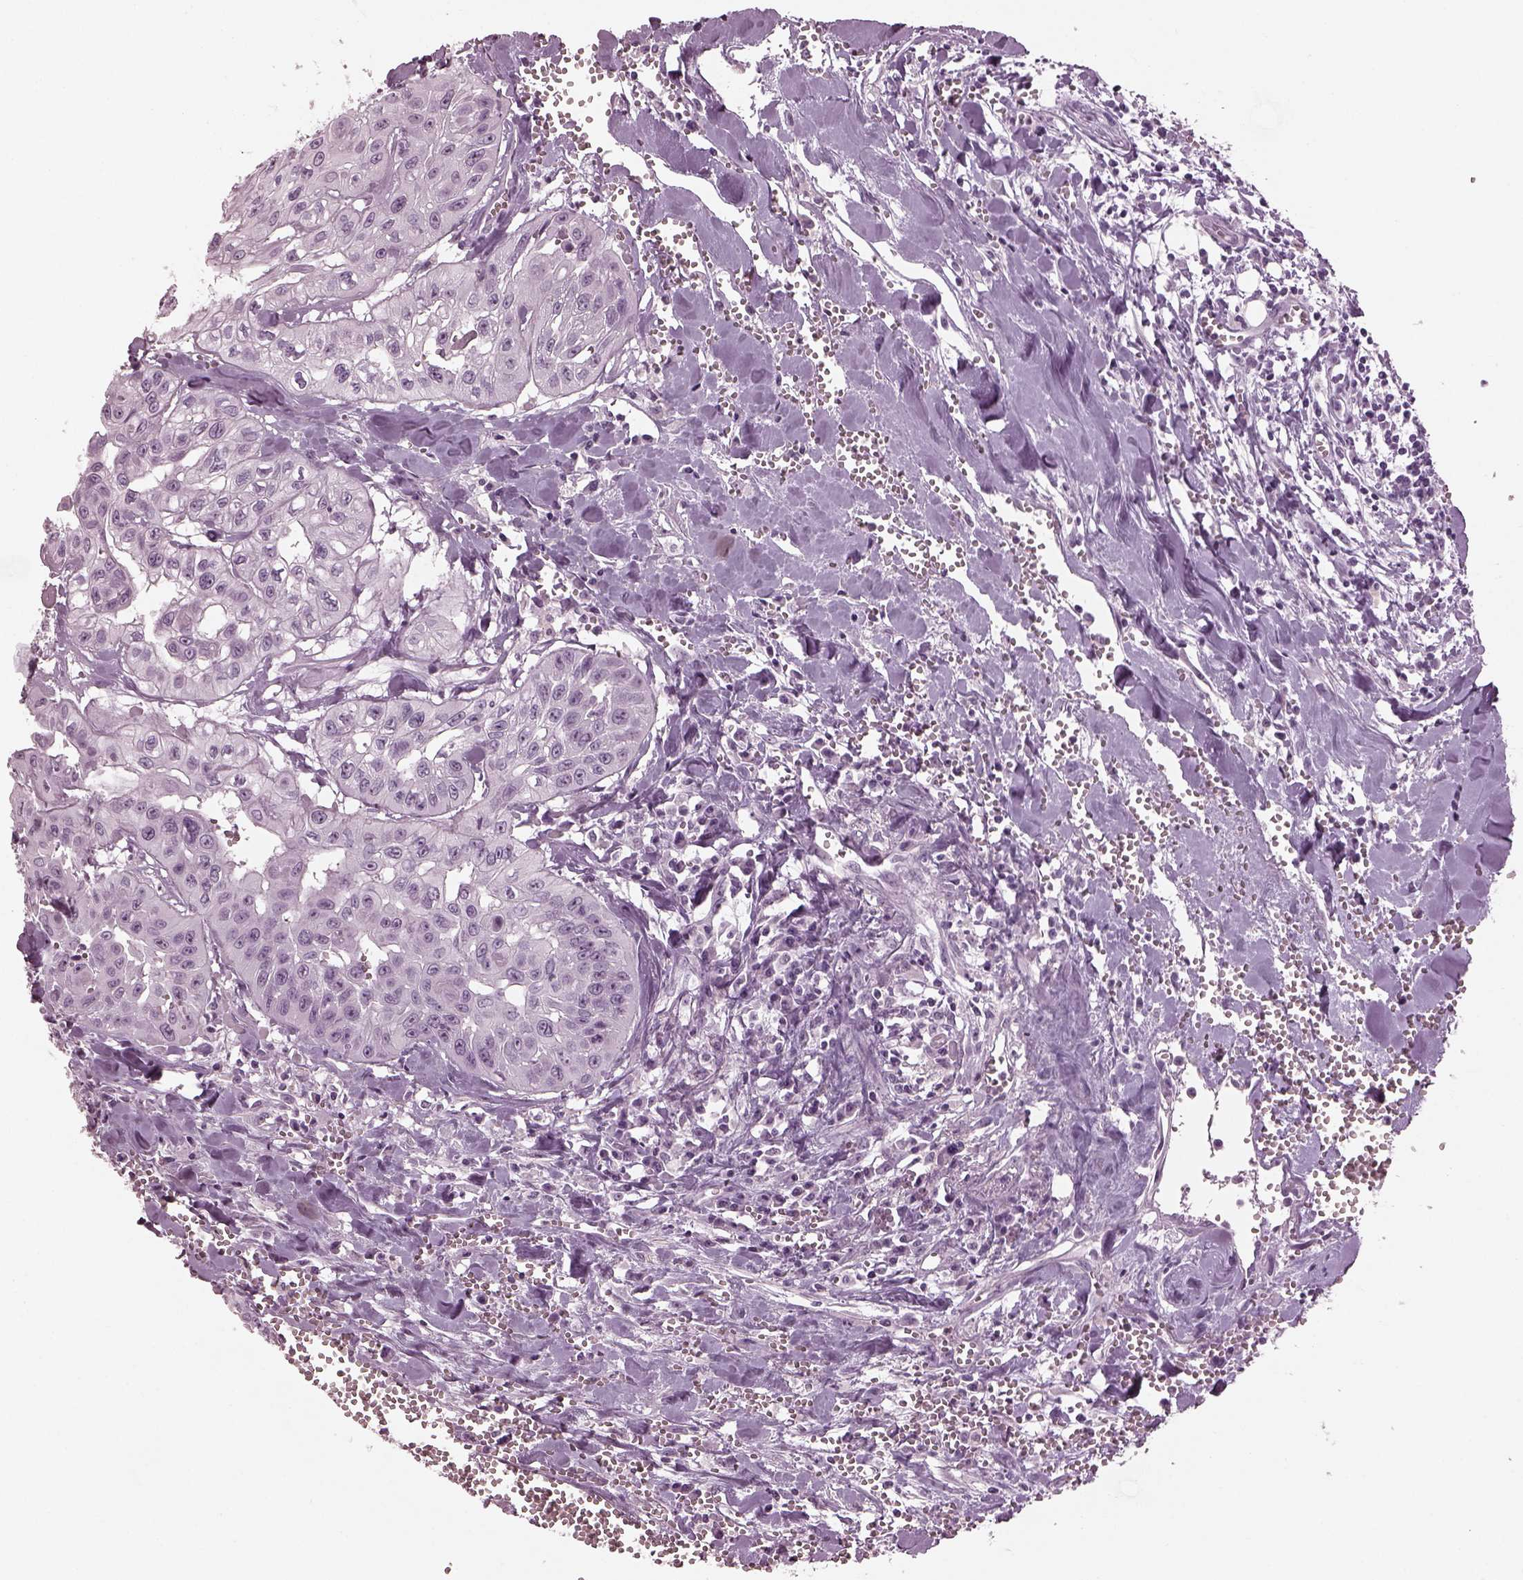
{"staining": {"intensity": "negative", "quantity": "none", "location": "none"}, "tissue": "head and neck cancer", "cell_type": "Tumor cells", "image_type": "cancer", "snomed": [{"axis": "morphology", "description": "Adenocarcinoma, NOS"}, {"axis": "topography", "description": "Head-Neck"}], "caption": "The immunohistochemistry (IHC) micrograph has no significant positivity in tumor cells of head and neck adenocarcinoma tissue. (Stains: DAB IHC with hematoxylin counter stain, Microscopy: brightfield microscopy at high magnification).", "gene": "ADGRG2", "patient": {"sex": "male", "age": 73}}